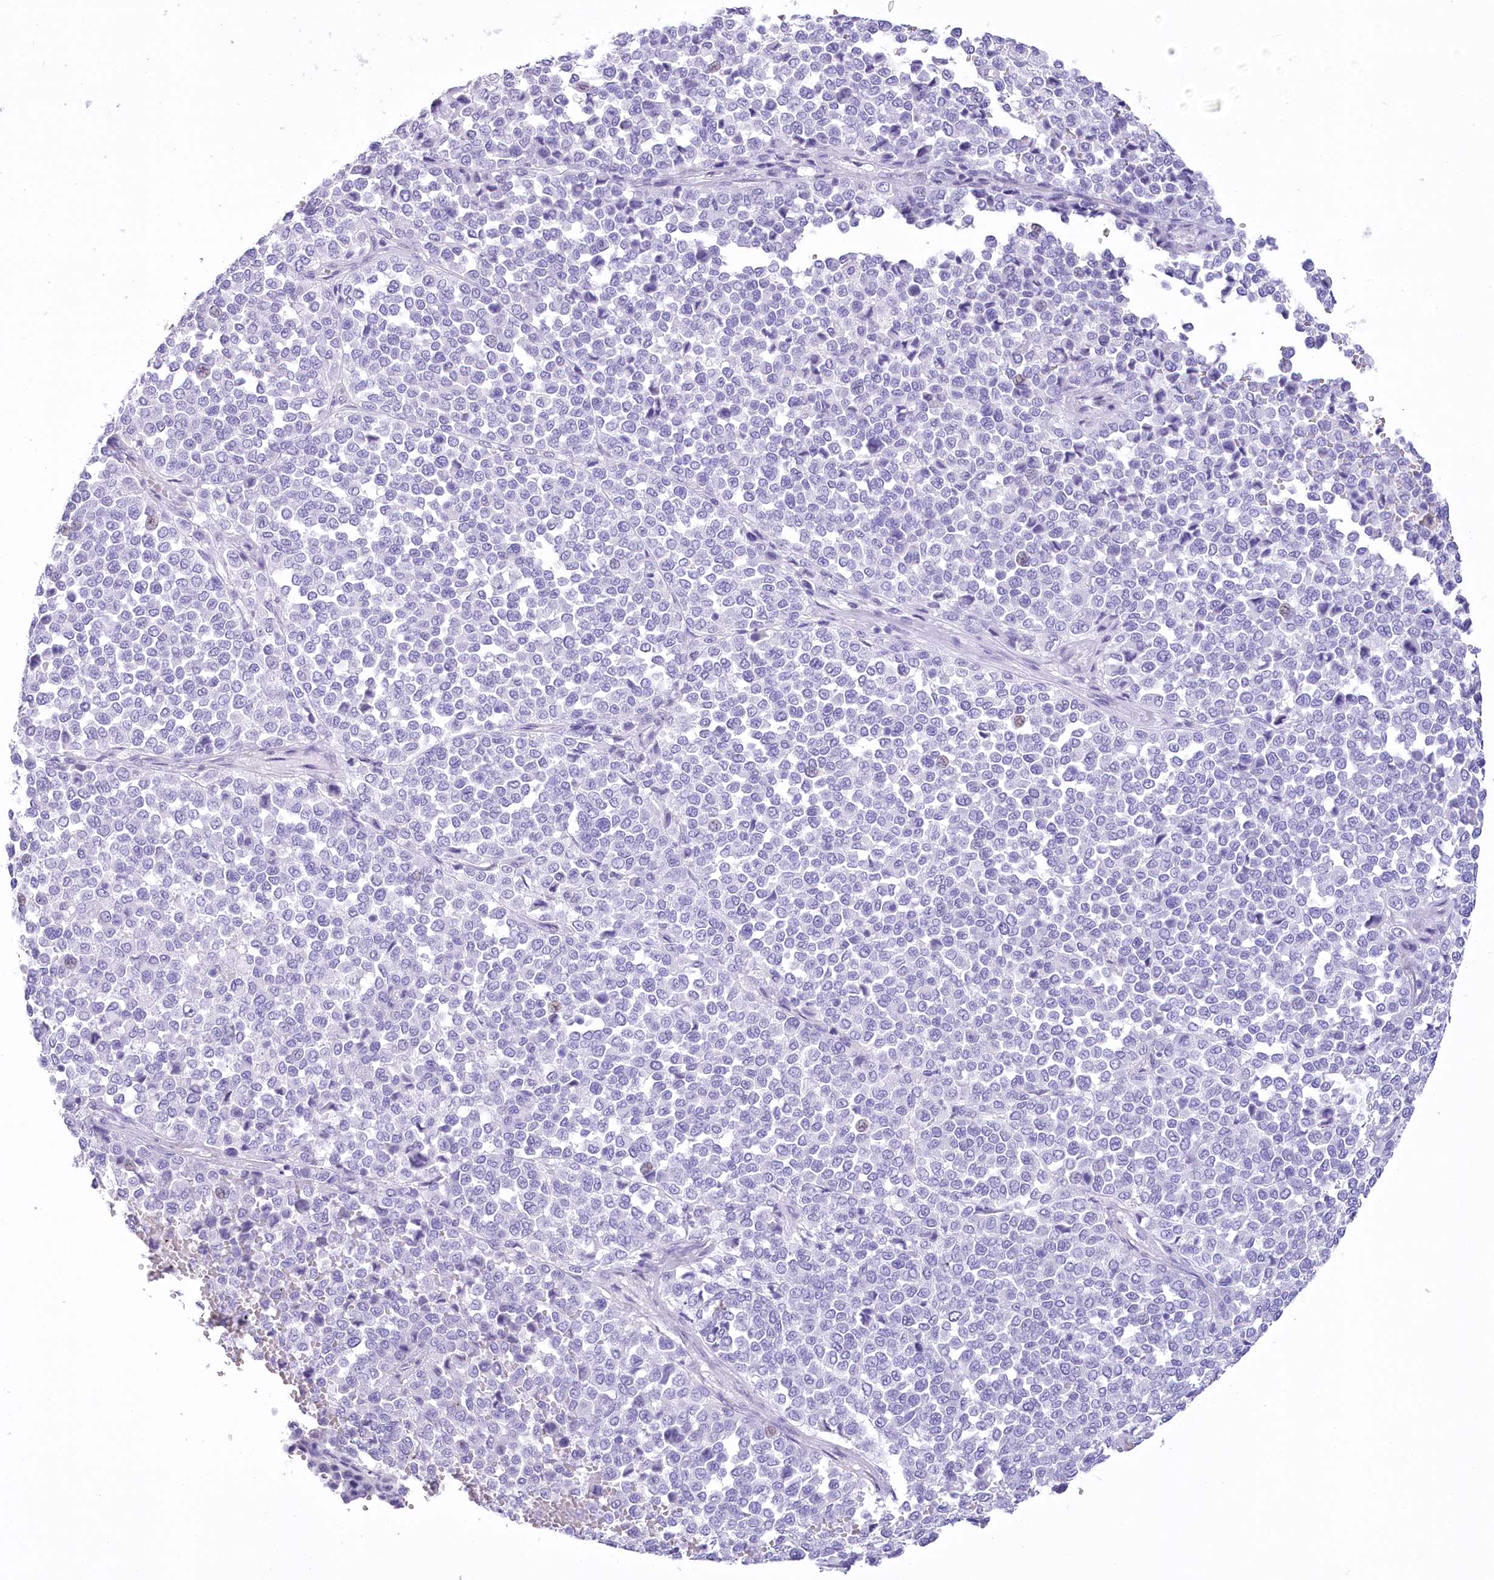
{"staining": {"intensity": "negative", "quantity": "none", "location": "none"}, "tissue": "melanoma", "cell_type": "Tumor cells", "image_type": "cancer", "snomed": [{"axis": "morphology", "description": "Malignant melanoma, Metastatic site"}, {"axis": "topography", "description": "Pancreas"}], "caption": "A high-resolution micrograph shows IHC staining of melanoma, which reveals no significant expression in tumor cells. The staining is performed using DAB (3,3'-diaminobenzidine) brown chromogen with nuclei counter-stained in using hematoxylin.", "gene": "HNRNPA0", "patient": {"sex": "female", "age": 30}}